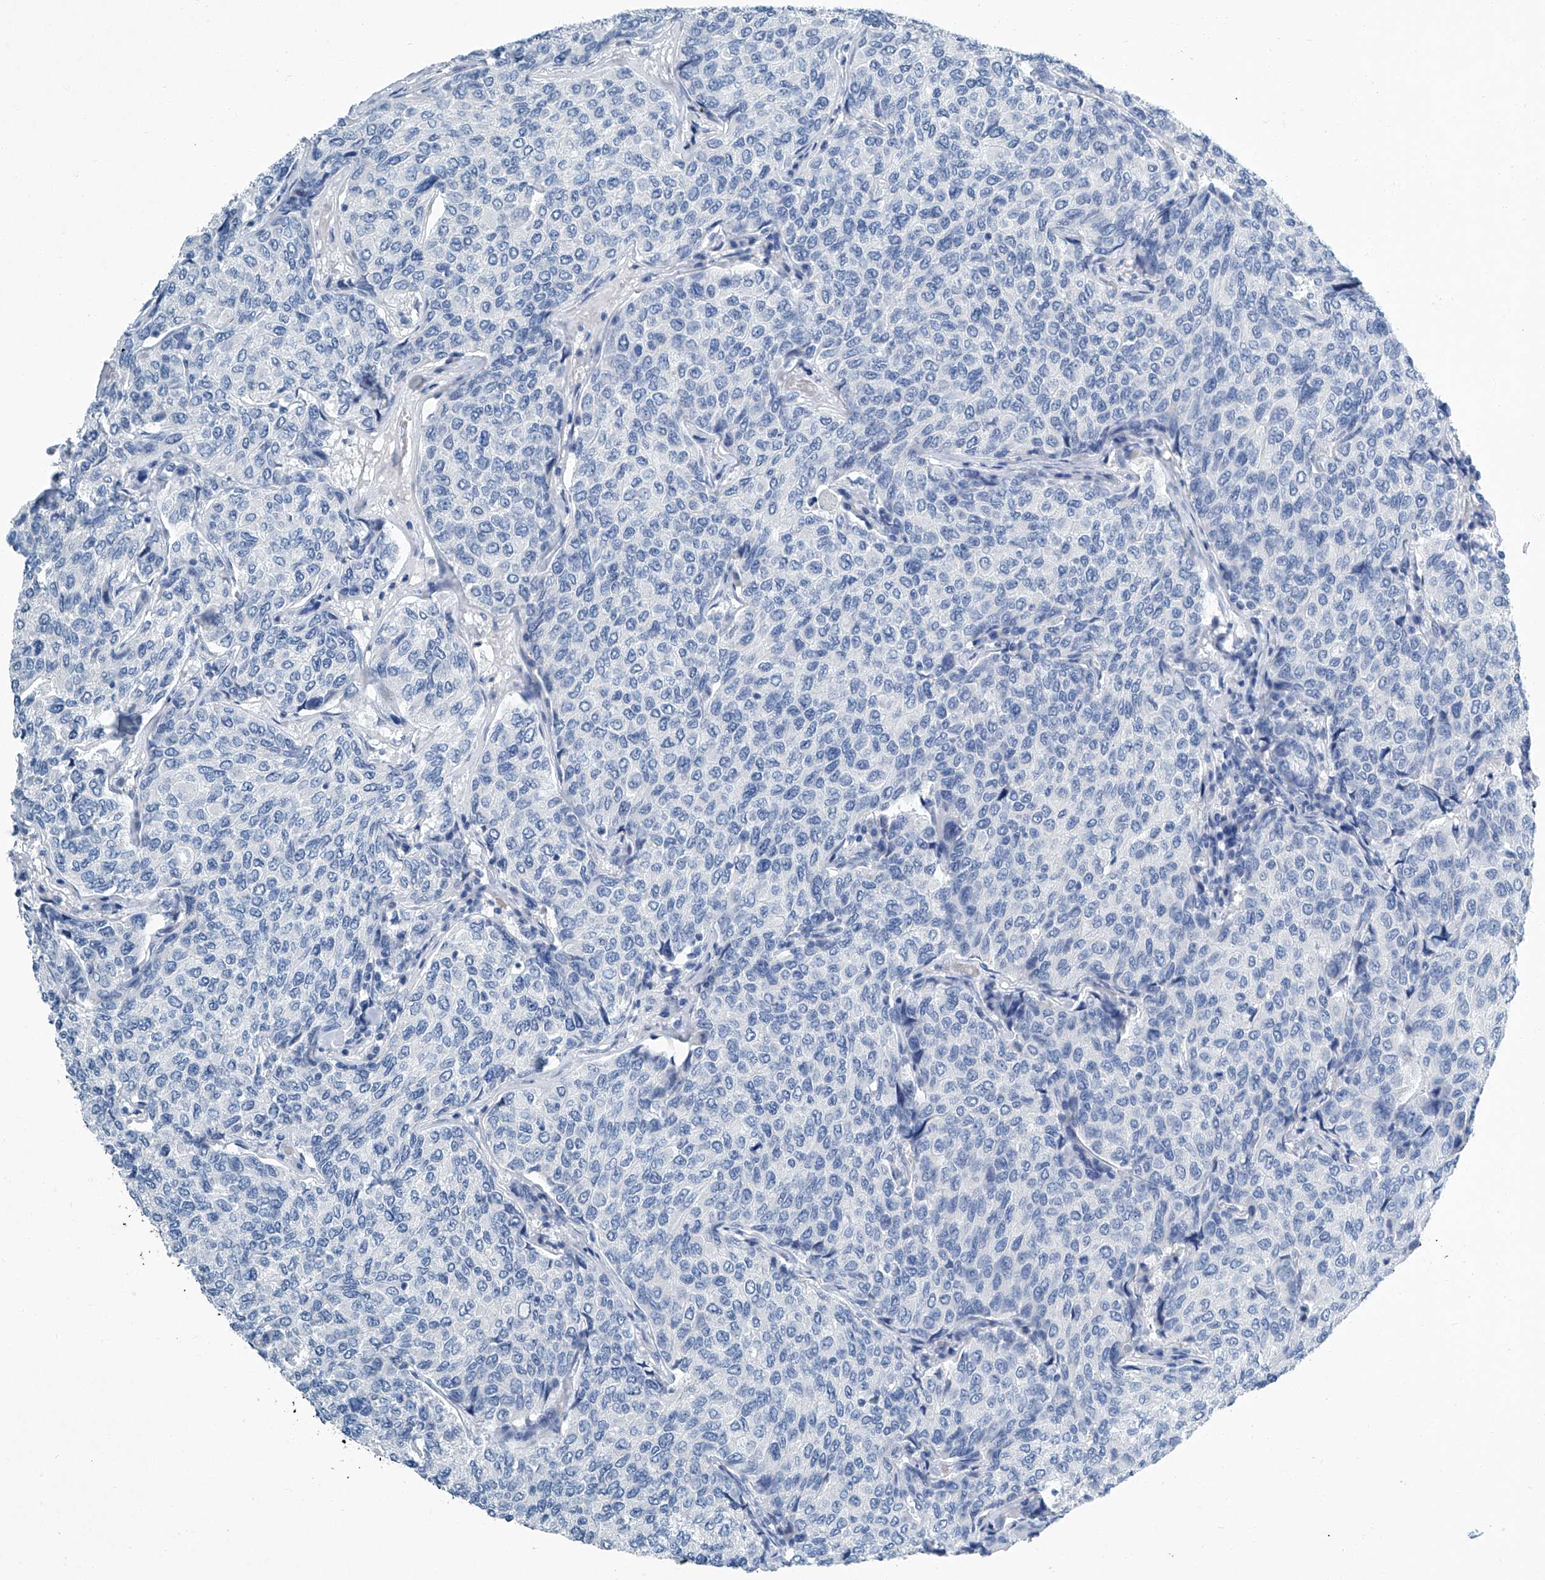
{"staining": {"intensity": "negative", "quantity": "none", "location": "none"}, "tissue": "breast cancer", "cell_type": "Tumor cells", "image_type": "cancer", "snomed": [{"axis": "morphology", "description": "Duct carcinoma"}, {"axis": "topography", "description": "Breast"}], "caption": "The histopathology image demonstrates no staining of tumor cells in breast cancer (infiltrating ductal carcinoma).", "gene": "CYP2A7", "patient": {"sex": "female", "age": 55}}